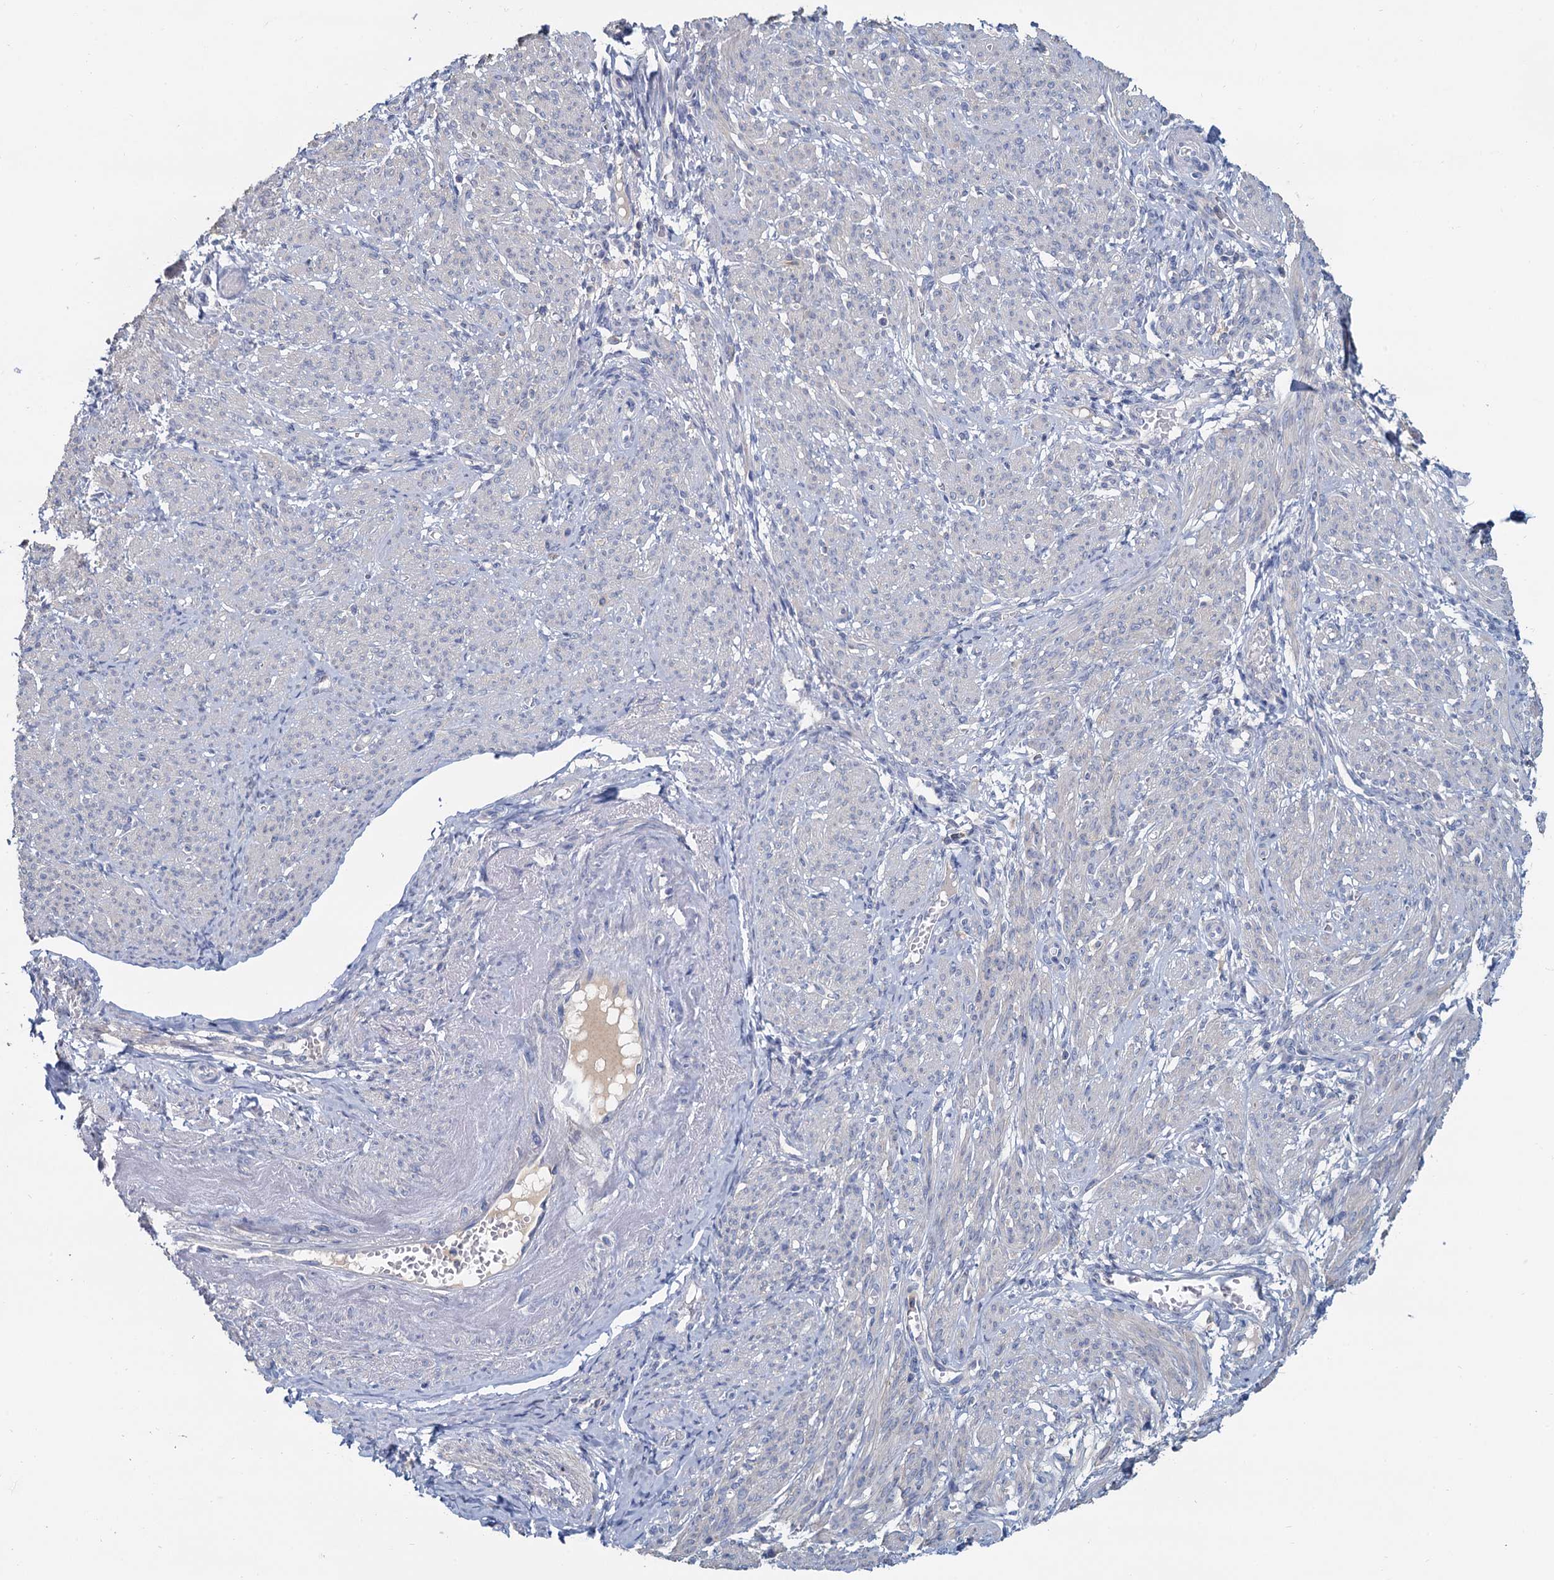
{"staining": {"intensity": "negative", "quantity": "none", "location": "none"}, "tissue": "smooth muscle", "cell_type": "Smooth muscle cells", "image_type": "normal", "snomed": [{"axis": "morphology", "description": "Normal tissue, NOS"}, {"axis": "topography", "description": "Smooth muscle"}], "caption": "Smooth muscle was stained to show a protein in brown. There is no significant expression in smooth muscle cells. (Stains: DAB (3,3'-diaminobenzidine) immunohistochemistry (IHC) with hematoxylin counter stain, Microscopy: brightfield microscopy at high magnification).", "gene": "ACSM3", "patient": {"sex": "female", "age": 39}}